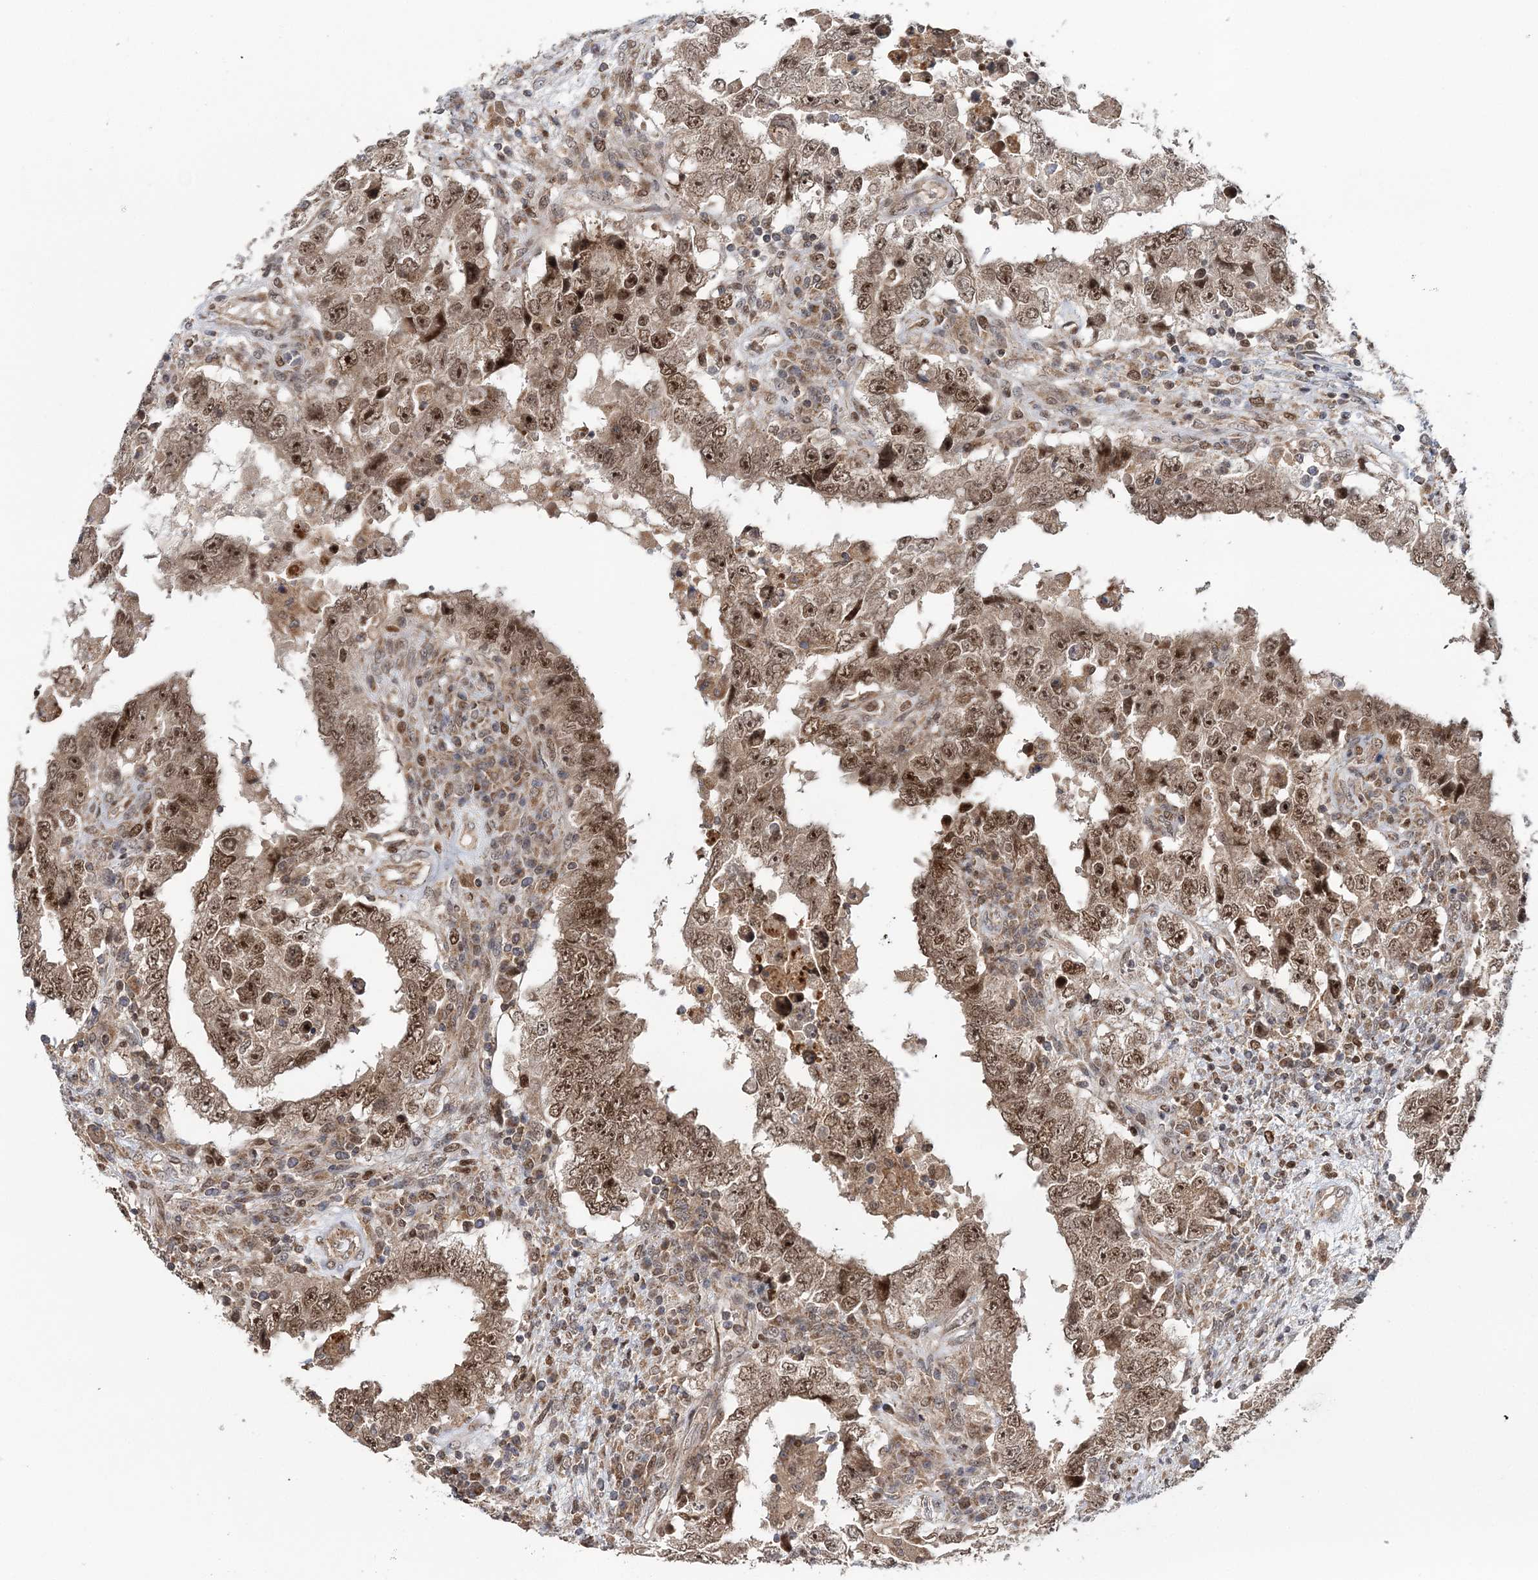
{"staining": {"intensity": "moderate", "quantity": ">75%", "location": "cytoplasmic/membranous,nuclear"}, "tissue": "testis cancer", "cell_type": "Tumor cells", "image_type": "cancer", "snomed": [{"axis": "morphology", "description": "Carcinoma, Embryonal, NOS"}, {"axis": "topography", "description": "Testis"}], "caption": "Immunohistochemistry (IHC) image of neoplastic tissue: human testis cancer stained using immunohistochemistry (IHC) reveals medium levels of moderate protein expression localized specifically in the cytoplasmic/membranous and nuclear of tumor cells, appearing as a cytoplasmic/membranous and nuclear brown color.", "gene": "KIF4A", "patient": {"sex": "male", "age": 26}}